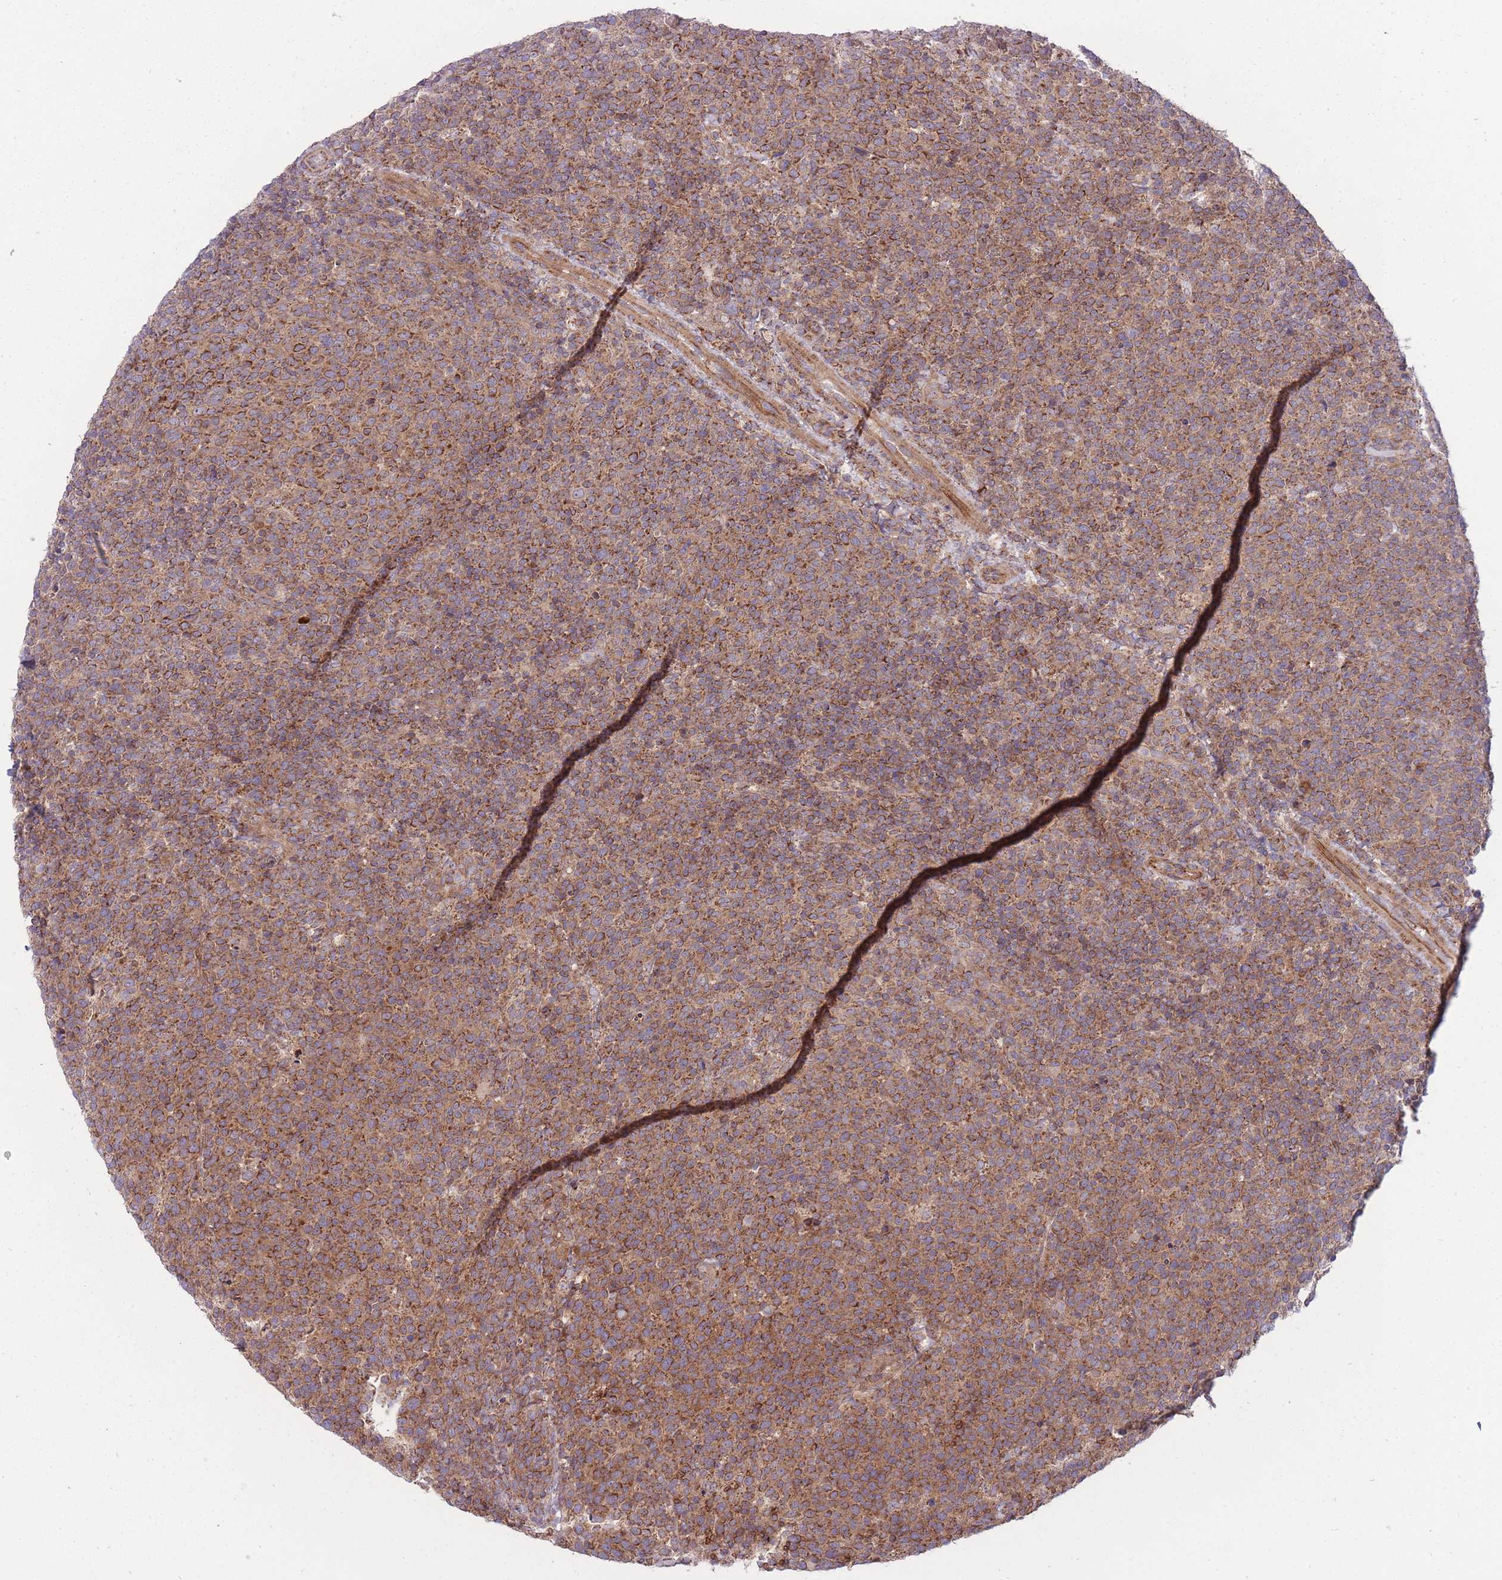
{"staining": {"intensity": "moderate", "quantity": ">75%", "location": "cytoplasmic/membranous"}, "tissue": "lymphoma", "cell_type": "Tumor cells", "image_type": "cancer", "snomed": [{"axis": "morphology", "description": "Malignant lymphoma, non-Hodgkin's type, High grade"}, {"axis": "topography", "description": "Lymph node"}], "caption": "A medium amount of moderate cytoplasmic/membranous staining is identified in about >75% of tumor cells in lymphoma tissue. (Brightfield microscopy of DAB IHC at high magnification).", "gene": "ANKRD10", "patient": {"sex": "male", "age": 61}}